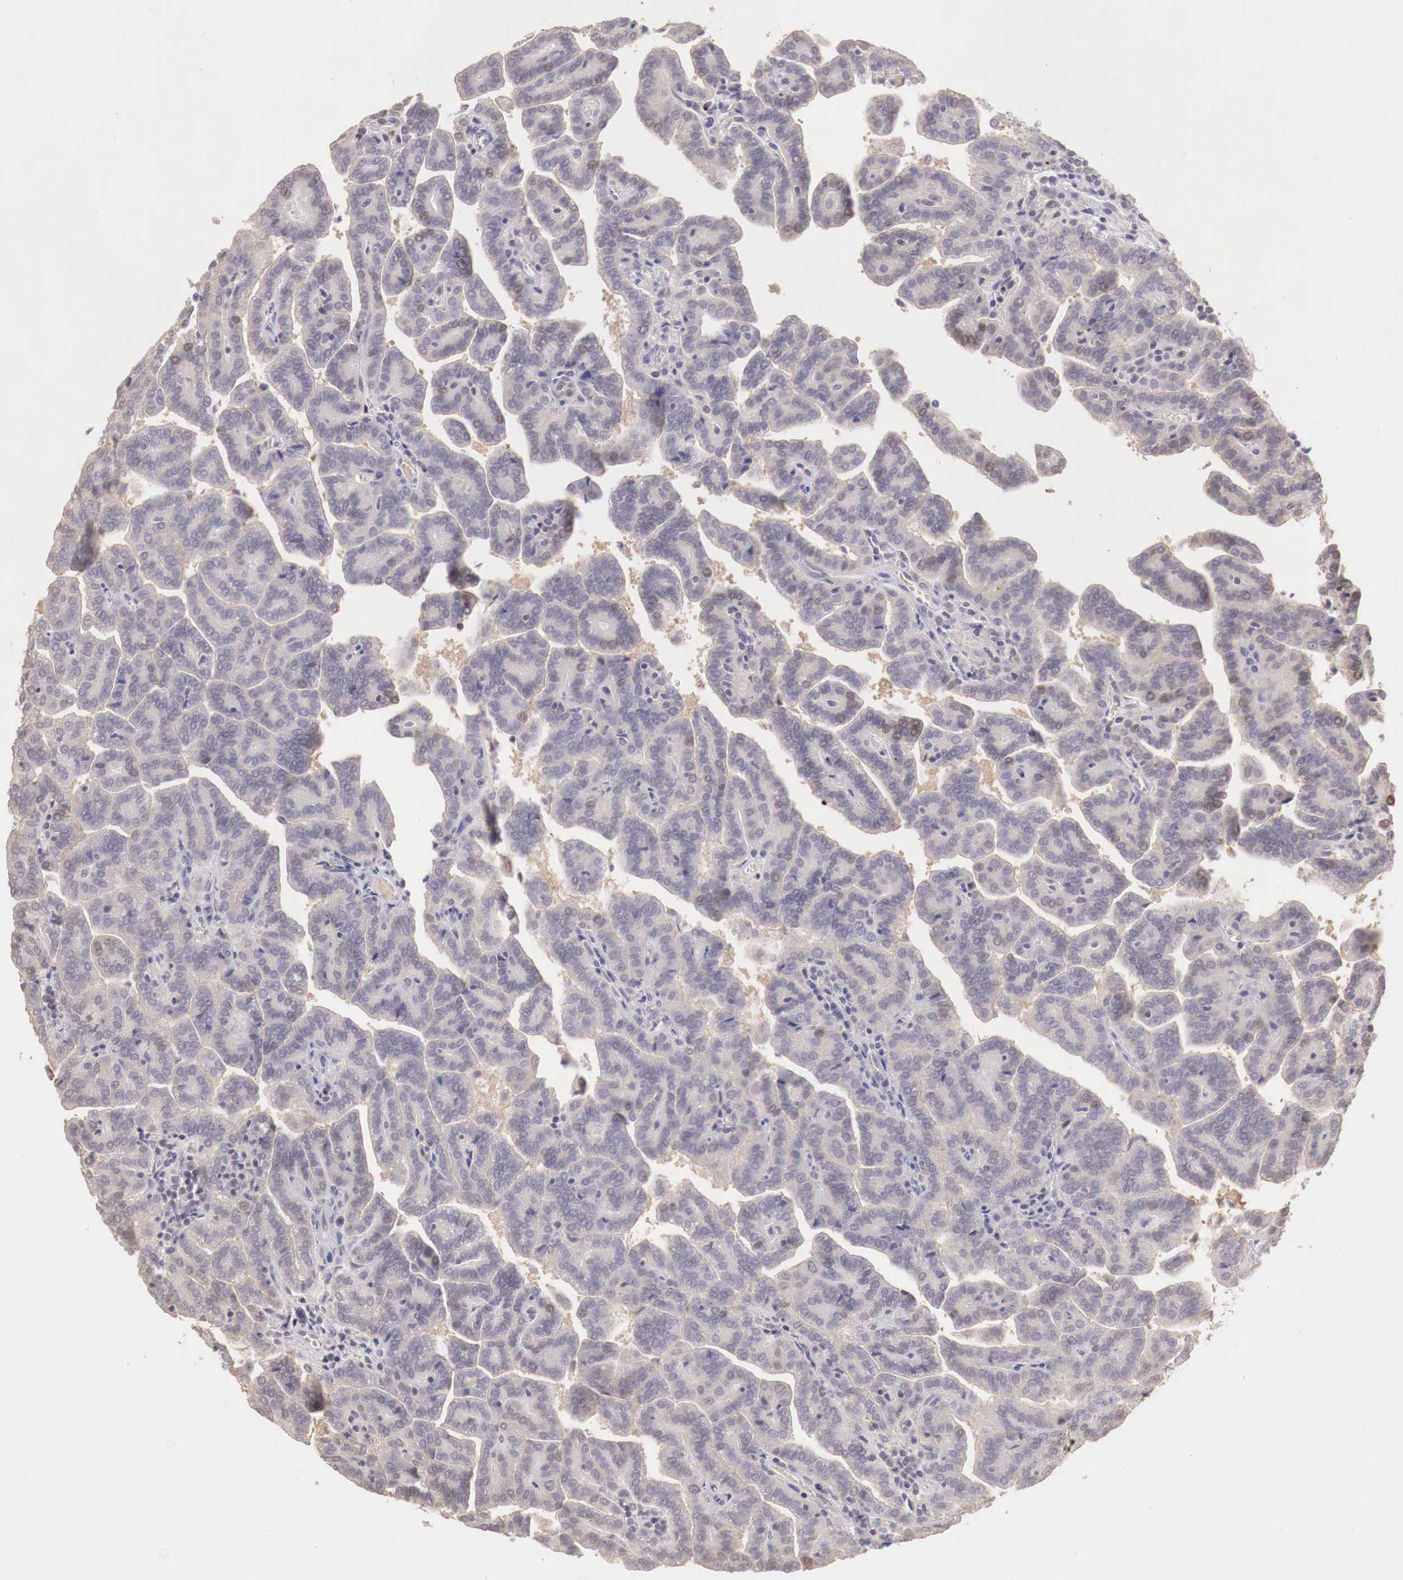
{"staining": {"intensity": "negative", "quantity": "none", "location": "none"}, "tissue": "renal cancer", "cell_type": "Tumor cells", "image_type": "cancer", "snomed": [{"axis": "morphology", "description": "Adenocarcinoma, NOS"}, {"axis": "topography", "description": "Kidney"}], "caption": "DAB immunohistochemical staining of human renal cancer (adenocarcinoma) demonstrates no significant expression in tumor cells.", "gene": "TBC1D9", "patient": {"sex": "male", "age": 61}}